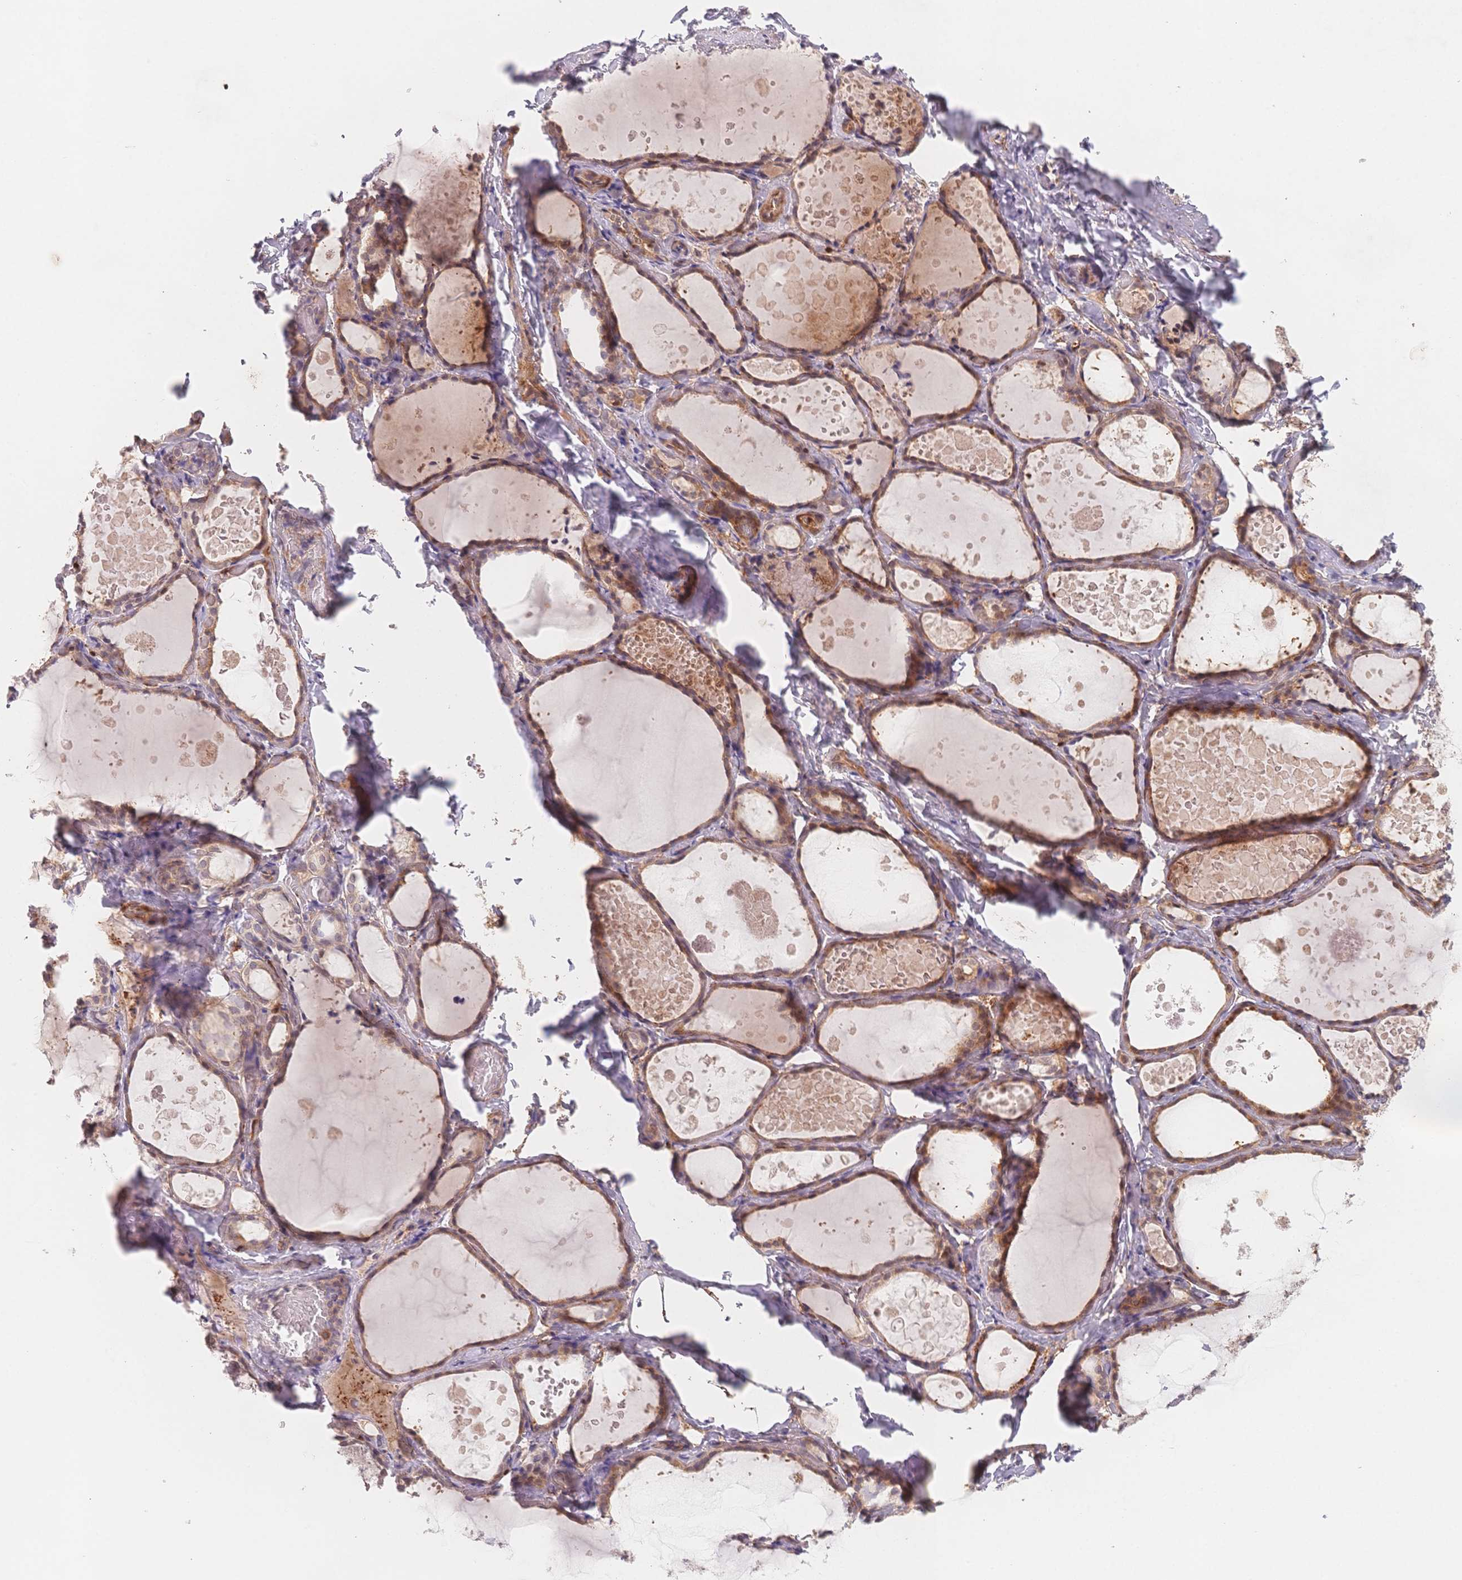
{"staining": {"intensity": "moderate", "quantity": ">75%", "location": "cytoplasmic/membranous"}, "tissue": "thyroid gland", "cell_type": "Glandular cells", "image_type": "normal", "snomed": [{"axis": "morphology", "description": "Normal tissue, NOS"}, {"axis": "topography", "description": "Thyroid gland"}], "caption": "The image displays immunohistochemical staining of normal thyroid gland. There is moderate cytoplasmic/membranous positivity is seen in about >75% of glandular cells.", "gene": "C12orf75", "patient": {"sex": "female", "age": 56}}